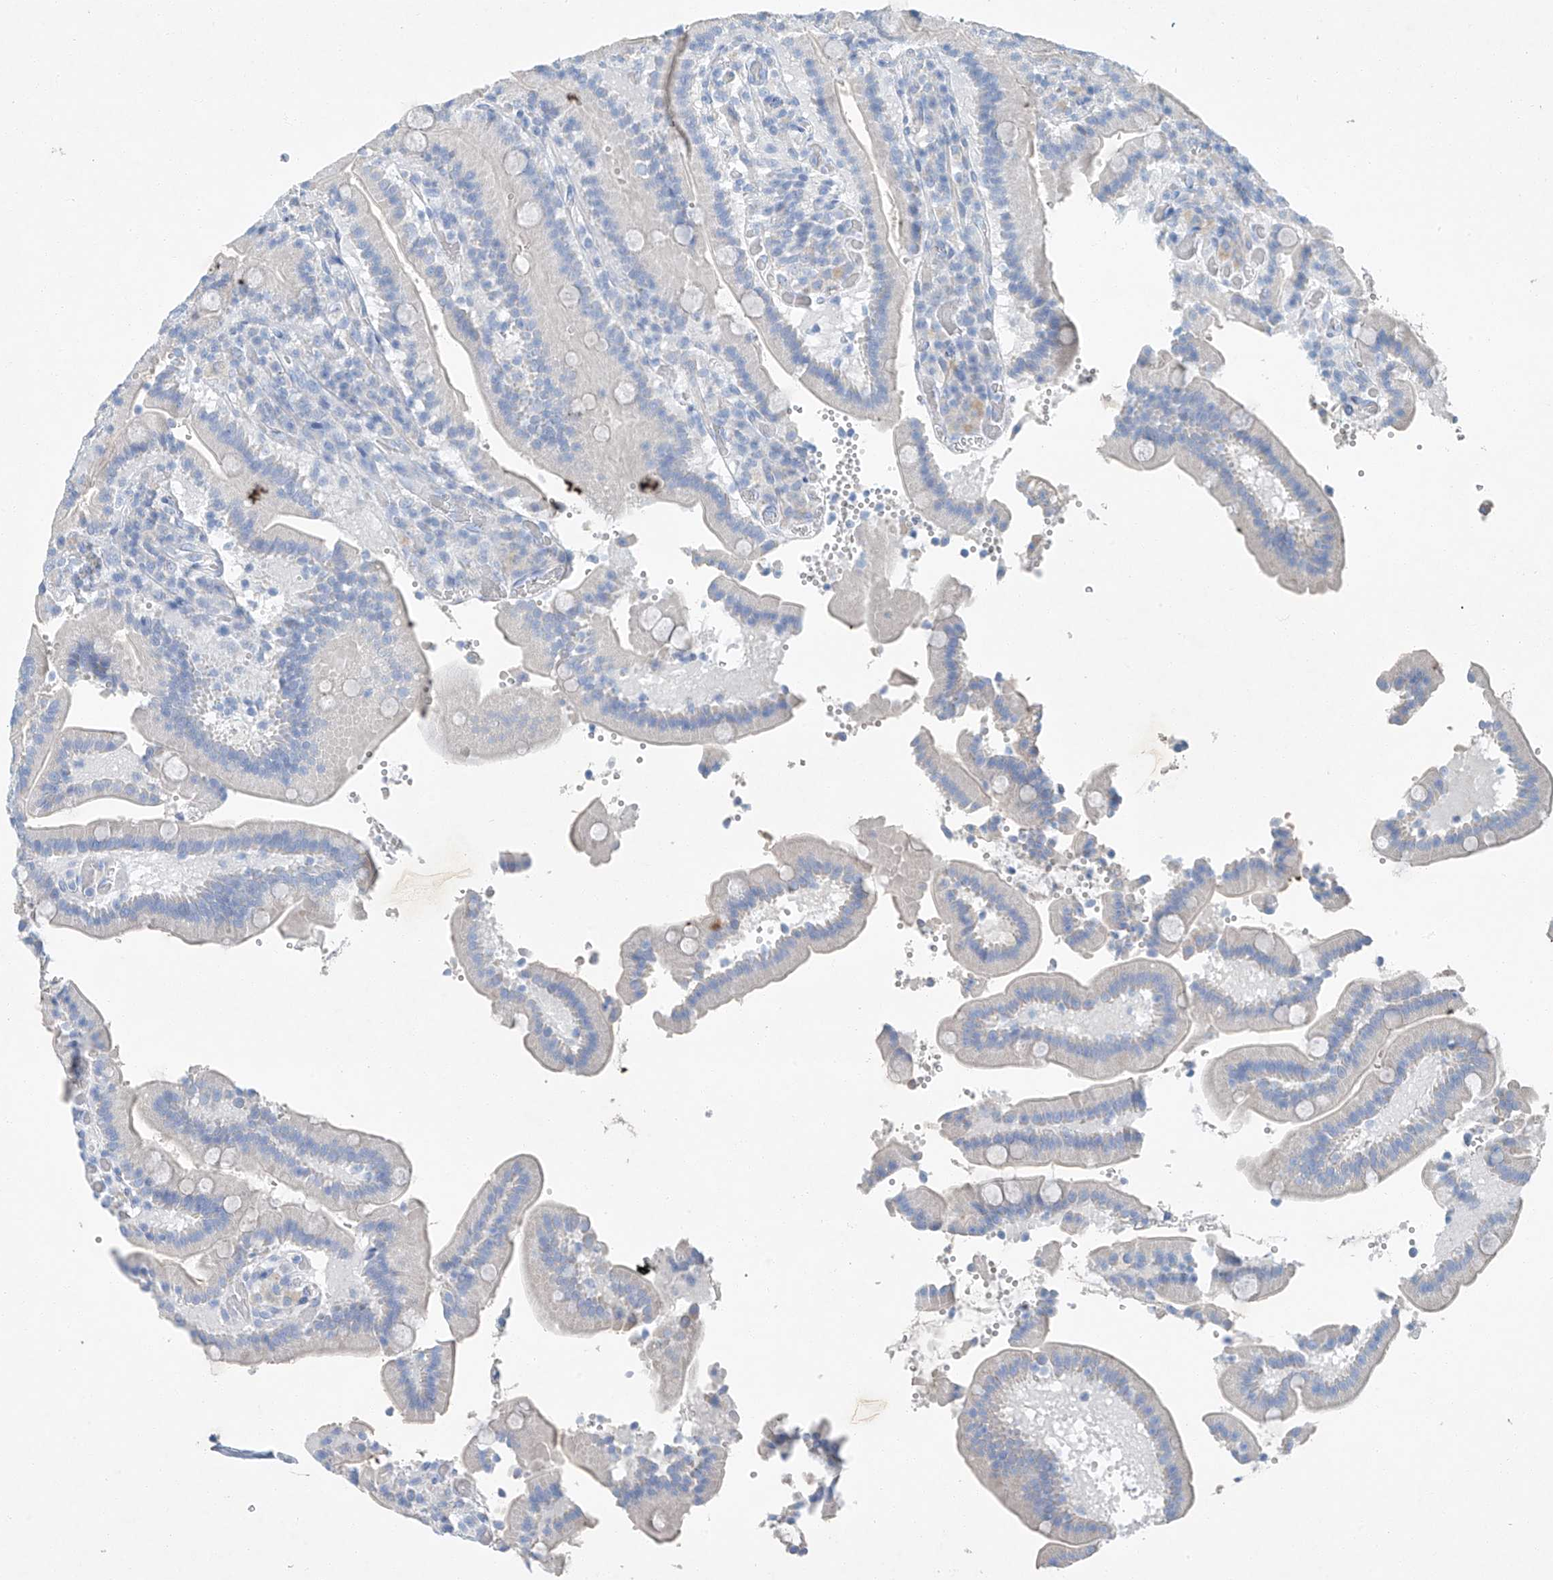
{"staining": {"intensity": "negative", "quantity": "none", "location": "none"}, "tissue": "duodenum", "cell_type": "Glandular cells", "image_type": "normal", "snomed": [{"axis": "morphology", "description": "Normal tissue, NOS"}, {"axis": "topography", "description": "Duodenum"}], "caption": "This histopathology image is of normal duodenum stained with immunohistochemistry (IHC) to label a protein in brown with the nuclei are counter-stained blue. There is no staining in glandular cells.", "gene": "C1orf87", "patient": {"sex": "female", "age": 62}}